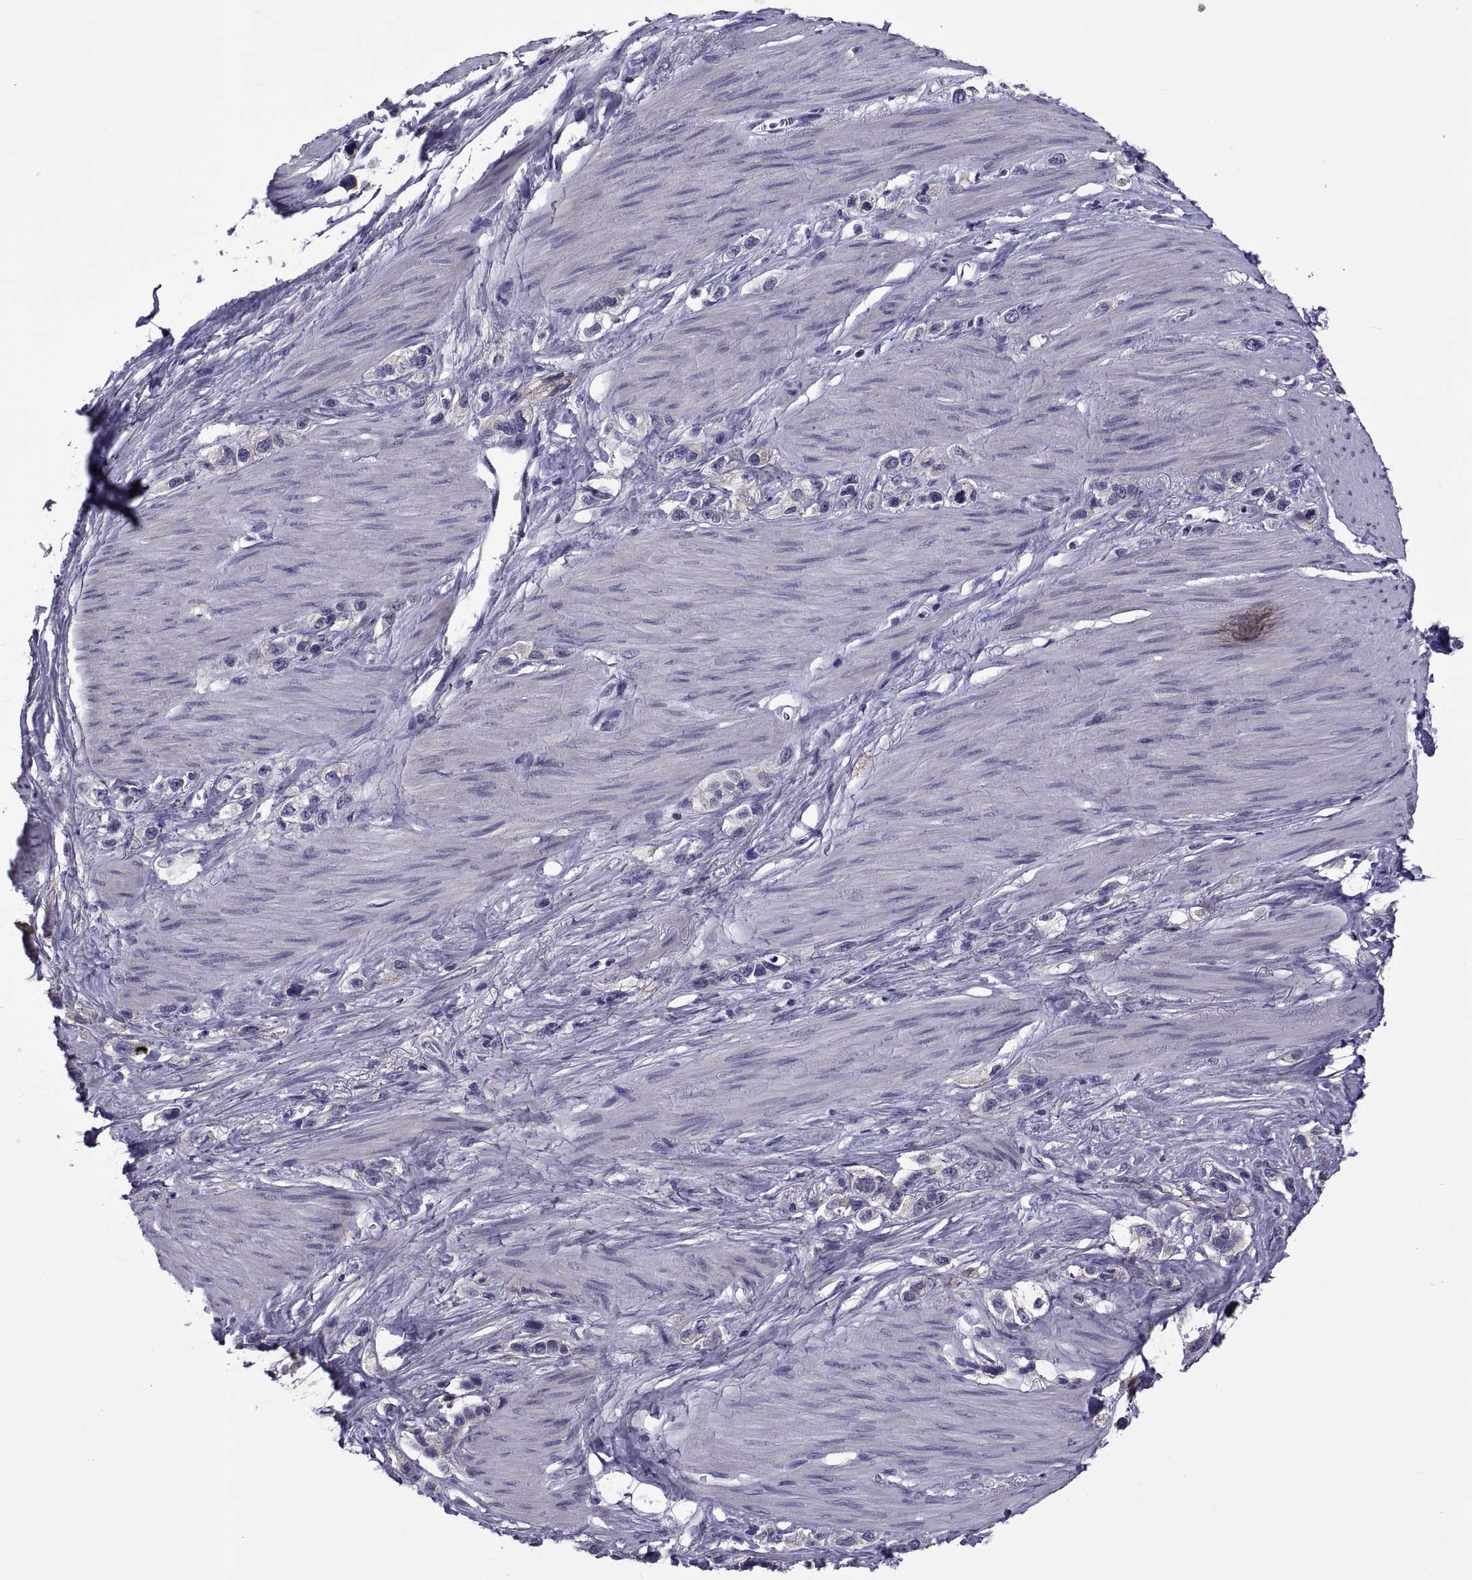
{"staining": {"intensity": "negative", "quantity": "none", "location": "none"}, "tissue": "stomach cancer", "cell_type": "Tumor cells", "image_type": "cancer", "snomed": [{"axis": "morphology", "description": "Normal tissue, NOS"}, {"axis": "morphology", "description": "Adenocarcinoma, NOS"}, {"axis": "morphology", "description": "Adenocarcinoma, High grade"}, {"axis": "topography", "description": "Stomach, upper"}, {"axis": "topography", "description": "Stomach"}], "caption": "The photomicrograph reveals no staining of tumor cells in stomach cancer (high-grade adenocarcinoma).", "gene": "TMC3", "patient": {"sex": "female", "age": 65}}